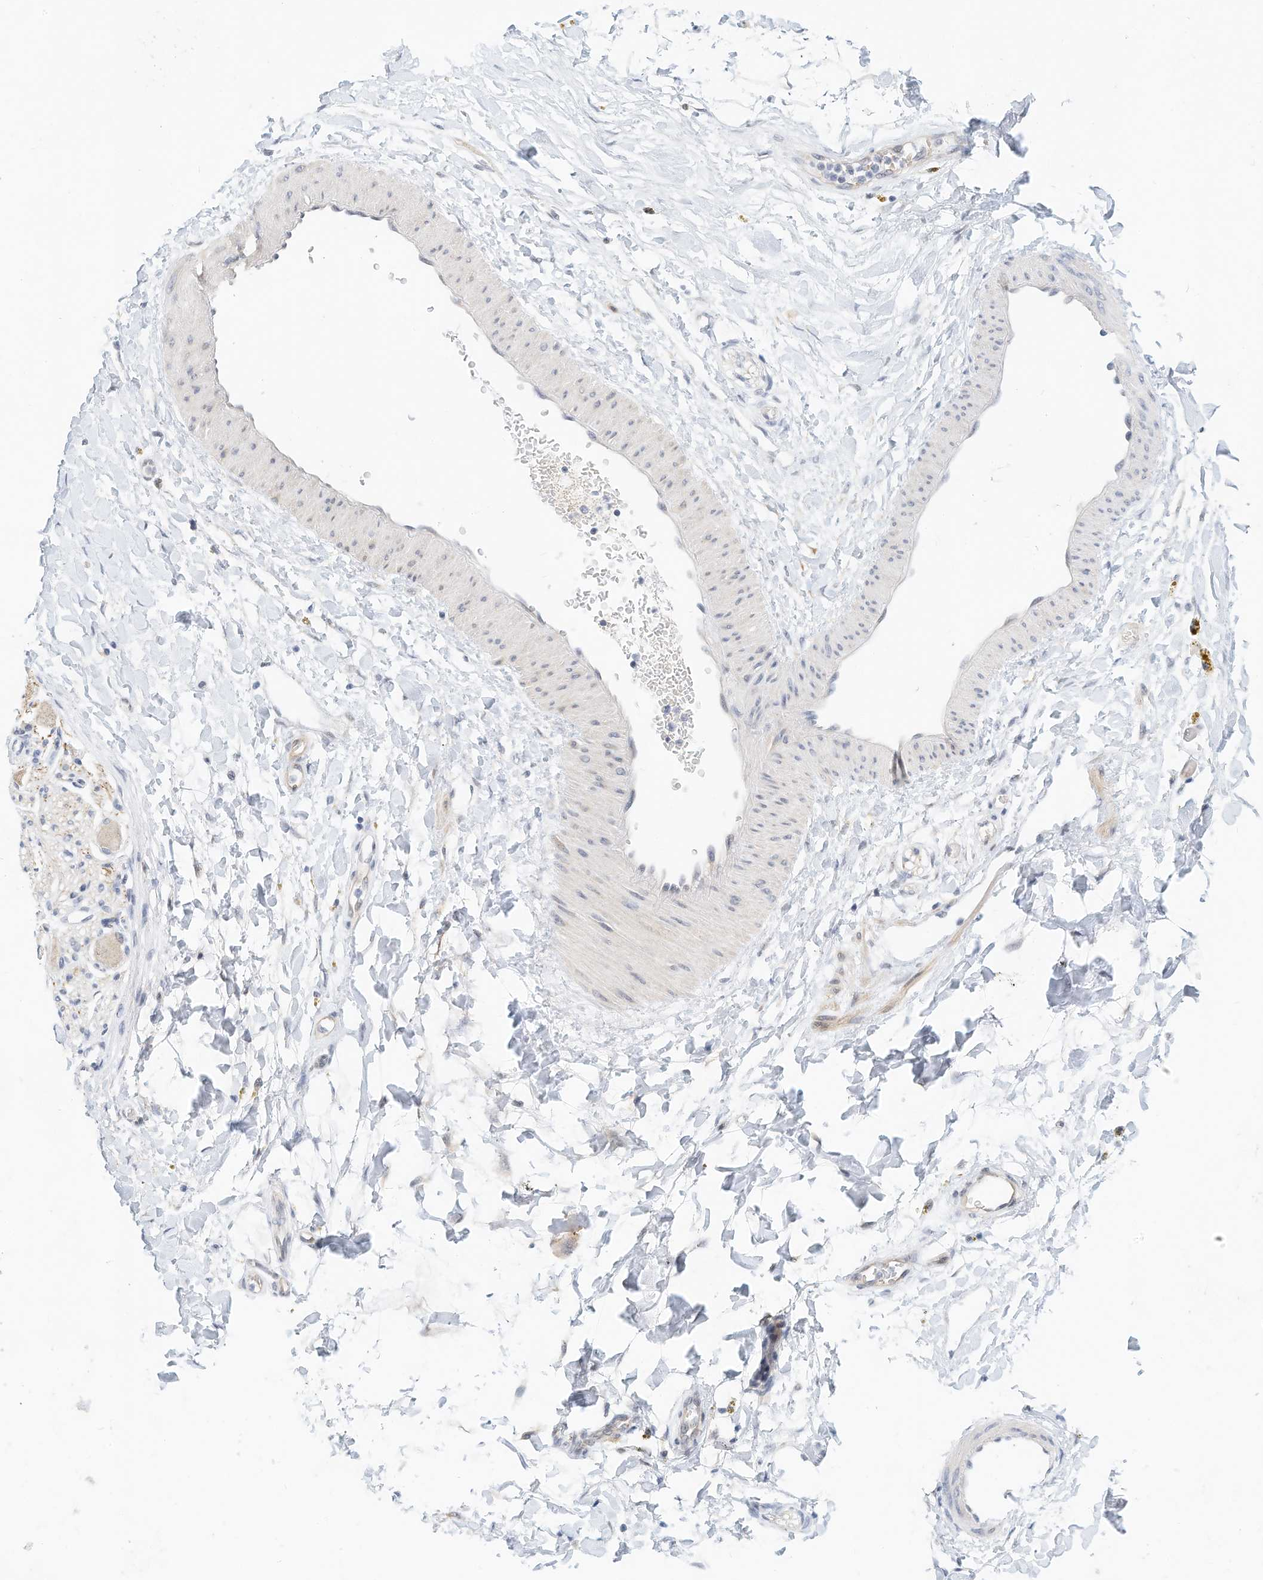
{"staining": {"intensity": "negative", "quantity": "none", "location": "none"}, "tissue": "adipose tissue", "cell_type": "Adipocytes", "image_type": "normal", "snomed": [{"axis": "morphology", "description": "Normal tissue, NOS"}, {"axis": "topography", "description": "Kidney"}, {"axis": "topography", "description": "Peripheral nerve tissue"}], "caption": "A high-resolution histopathology image shows immunohistochemistry staining of benign adipose tissue, which reveals no significant expression in adipocytes. (Stains: DAB (3,3'-diaminobenzidine) IHC with hematoxylin counter stain, Microscopy: brightfield microscopy at high magnification).", "gene": "ARHGAP28", "patient": {"sex": "male", "age": 7}}